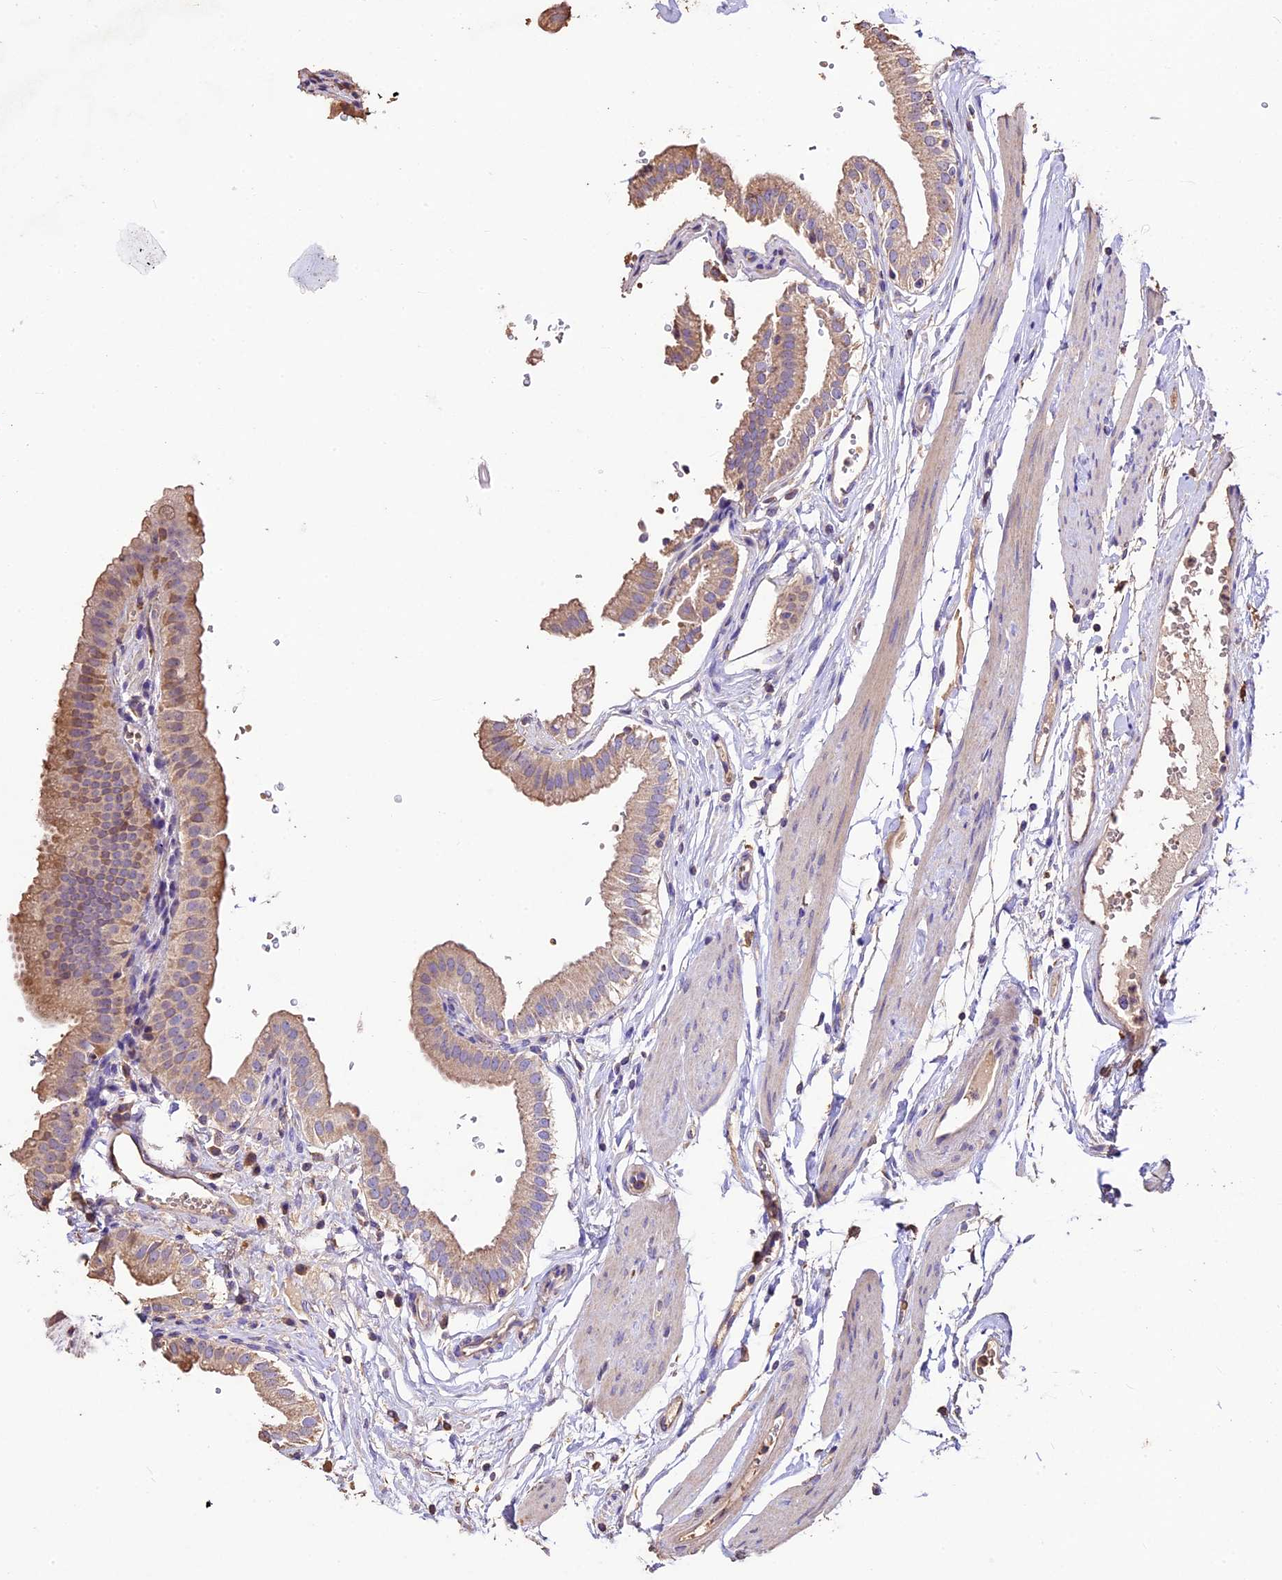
{"staining": {"intensity": "weak", "quantity": ">75%", "location": "cytoplasmic/membranous"}, "tissue": "gallbladder", "cell_type": "Glandular cells", "image_type": "normal", "snomed": [{"axis": "morphology", "description": "Normal tissue, NOS"}, {"axis": "topography", "description": "Gallbladder"}], "caption": "Immunohistochemistry (IHC) of unremarkable gallbladder exhibits low levels of weak cytoplasmic/membranous expression in about >75% of glandular cells.", "gene": "CRLF1", "patient": {"sex": "female", "age": 61}}